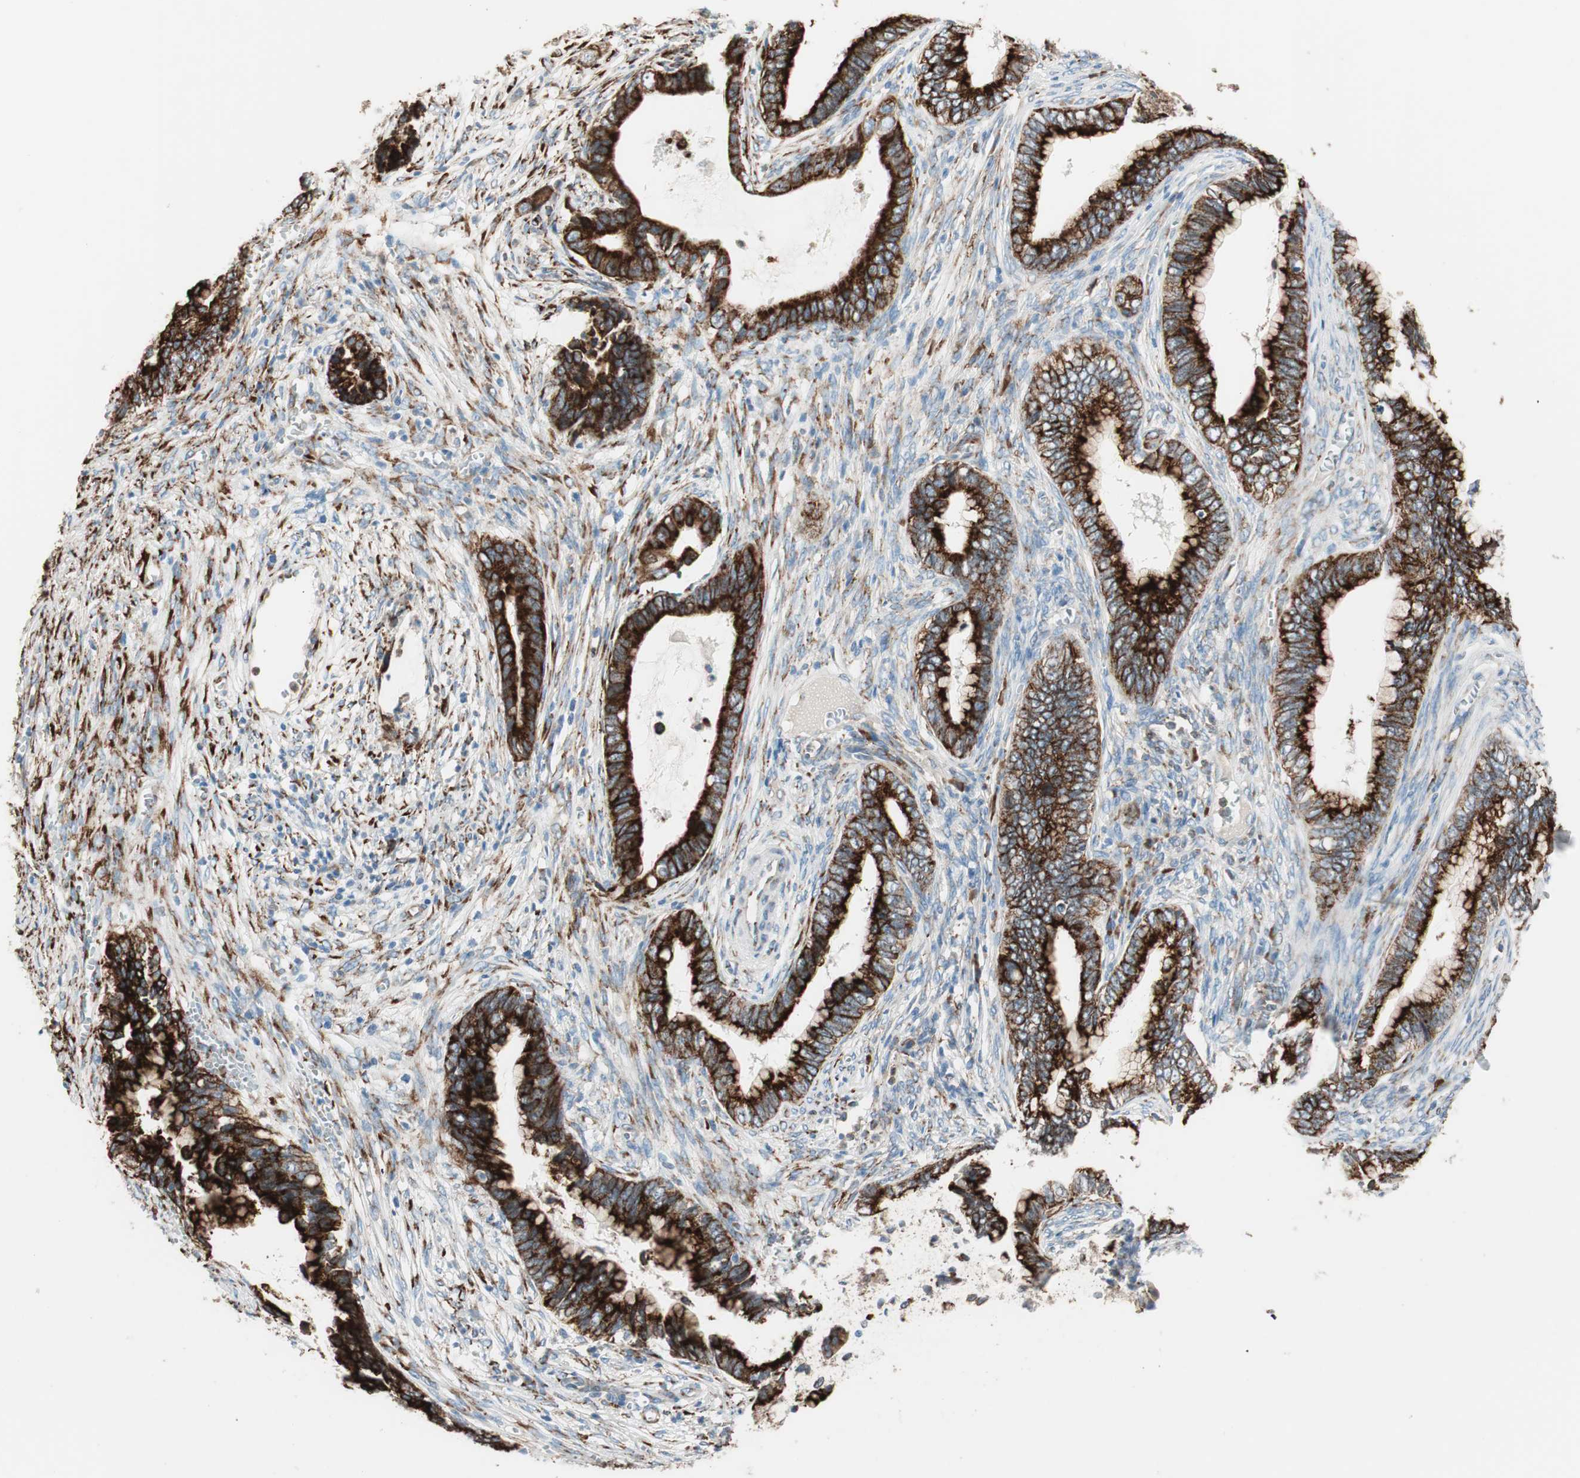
{"staining": {"intensity": "strong", "quantity": ">75%", "location": "cytoplasmic/membranous"}, "tissue": "cervical cancer", "cell_type": "Tumor cells", "image_type": "cancer", "snomed": [{"axis": "morphology", "description": "Adenocarcinoma, NOS"}, {"axis": "topography", "description": "Cervix"}], "caption": "A histopathology image showing strong cytoplasmic/membranous expression in about >75% of tumor cells in adenocarcinoma (cervical), as visualized by brown immunohistochemical staining.", "gene": "P4HTM", "patient": {"sex": "female", "age": 44}}